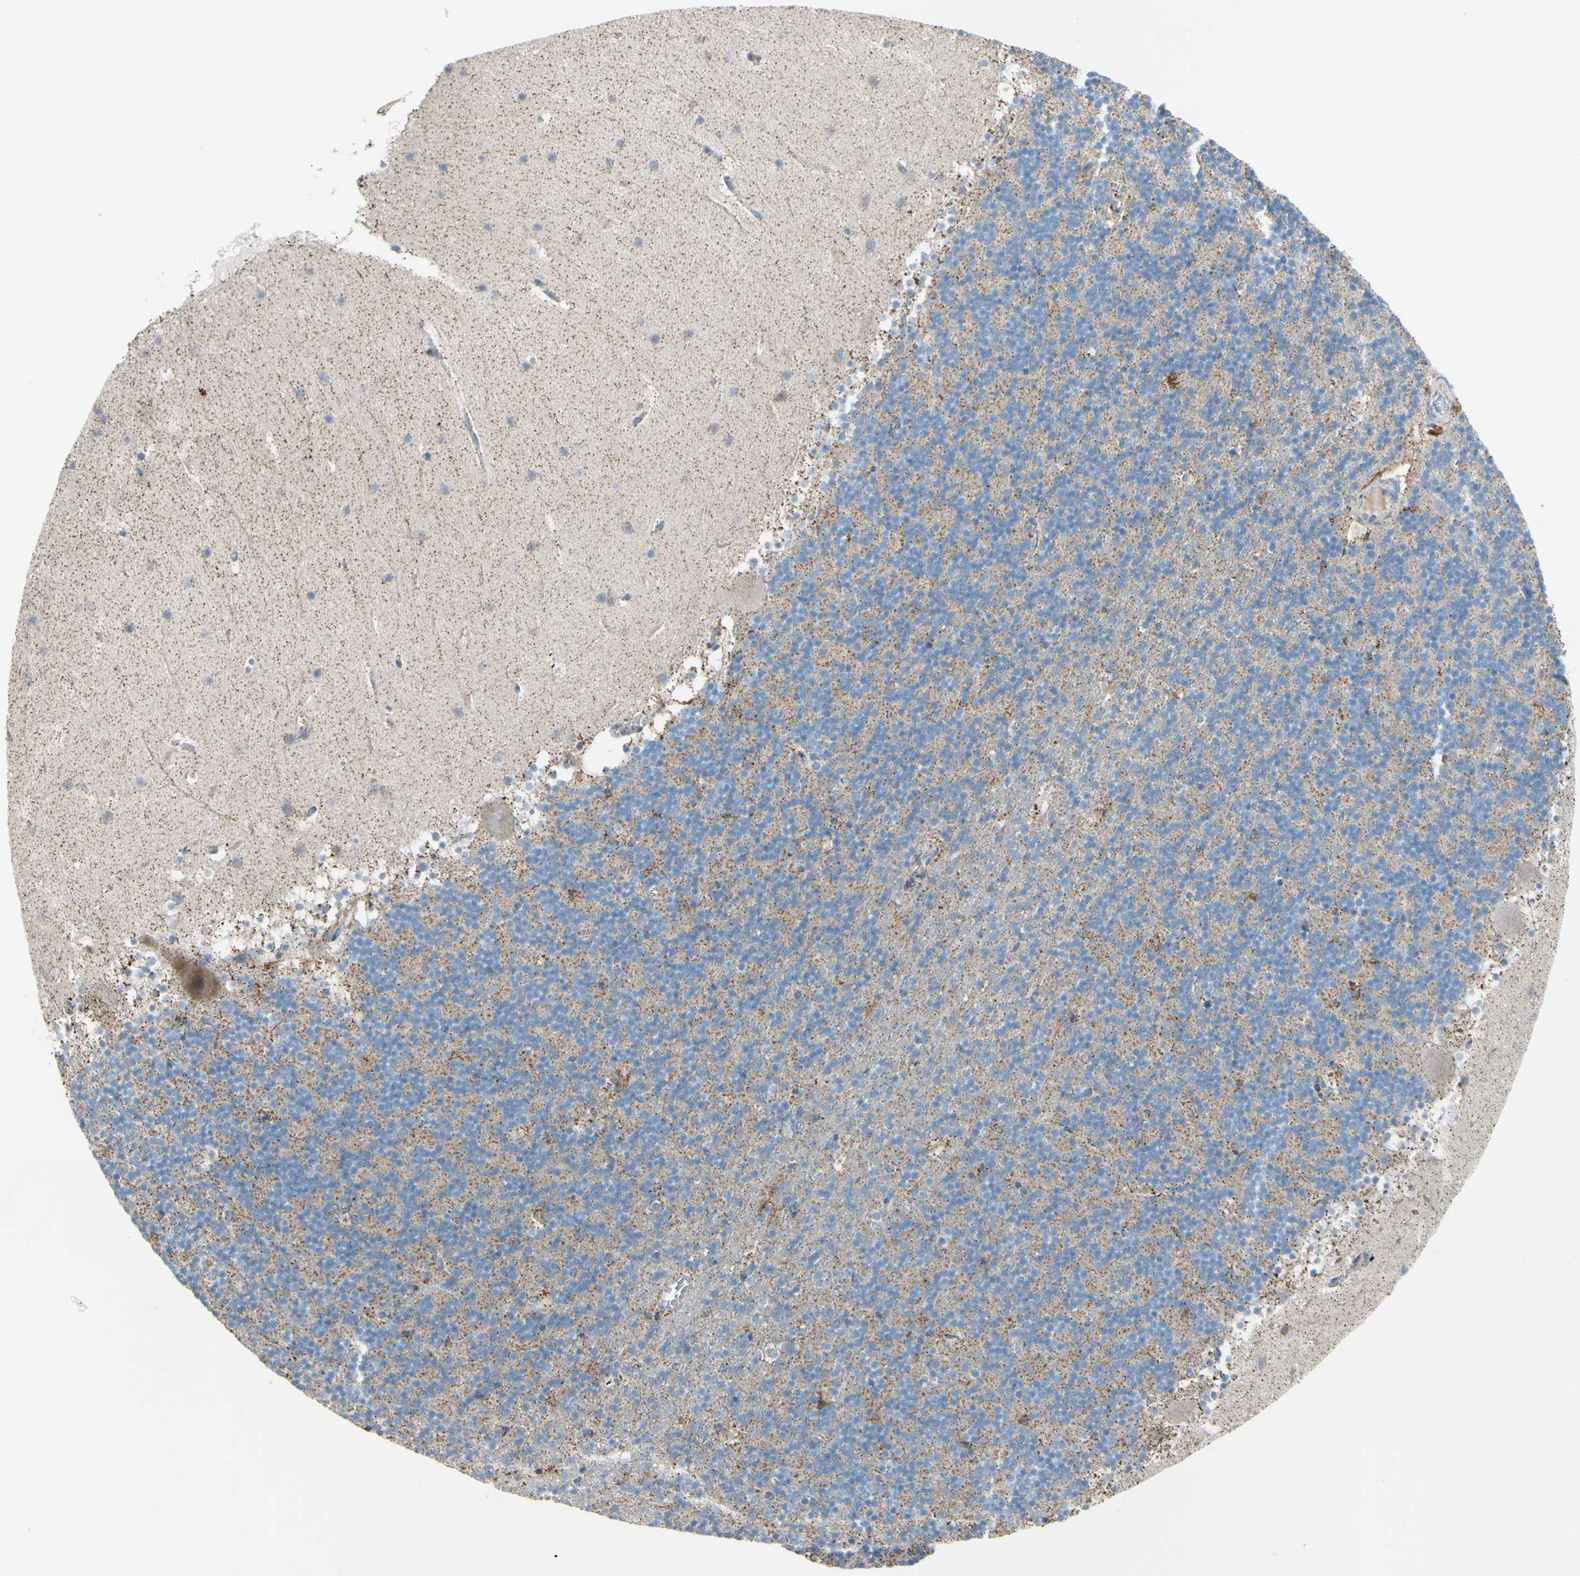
{"staining": {"intensity": "weak", "quantity": ">75%", "location": "cytoplasmic/membranous"}, "tissue": "cerebellum", "cell_type": "Cells in granular layer", "image_type": "normal", "snomed": [{"axis": "morphology", "description": "Normal tissue, NOS"}, {"axis": "topography", "description": "Cerebellum"}], "caption": "Weak cytoplasmic/membranous protein positivity is identified in about >75% of cells in granular layer in cerebellum. (DAB (3,3'-diaminobenzidine) = brown stain, brightfield microscopy at high magnification).", "gene": "GLT8D1", "patient": {"sex": "male", "age": 45}}